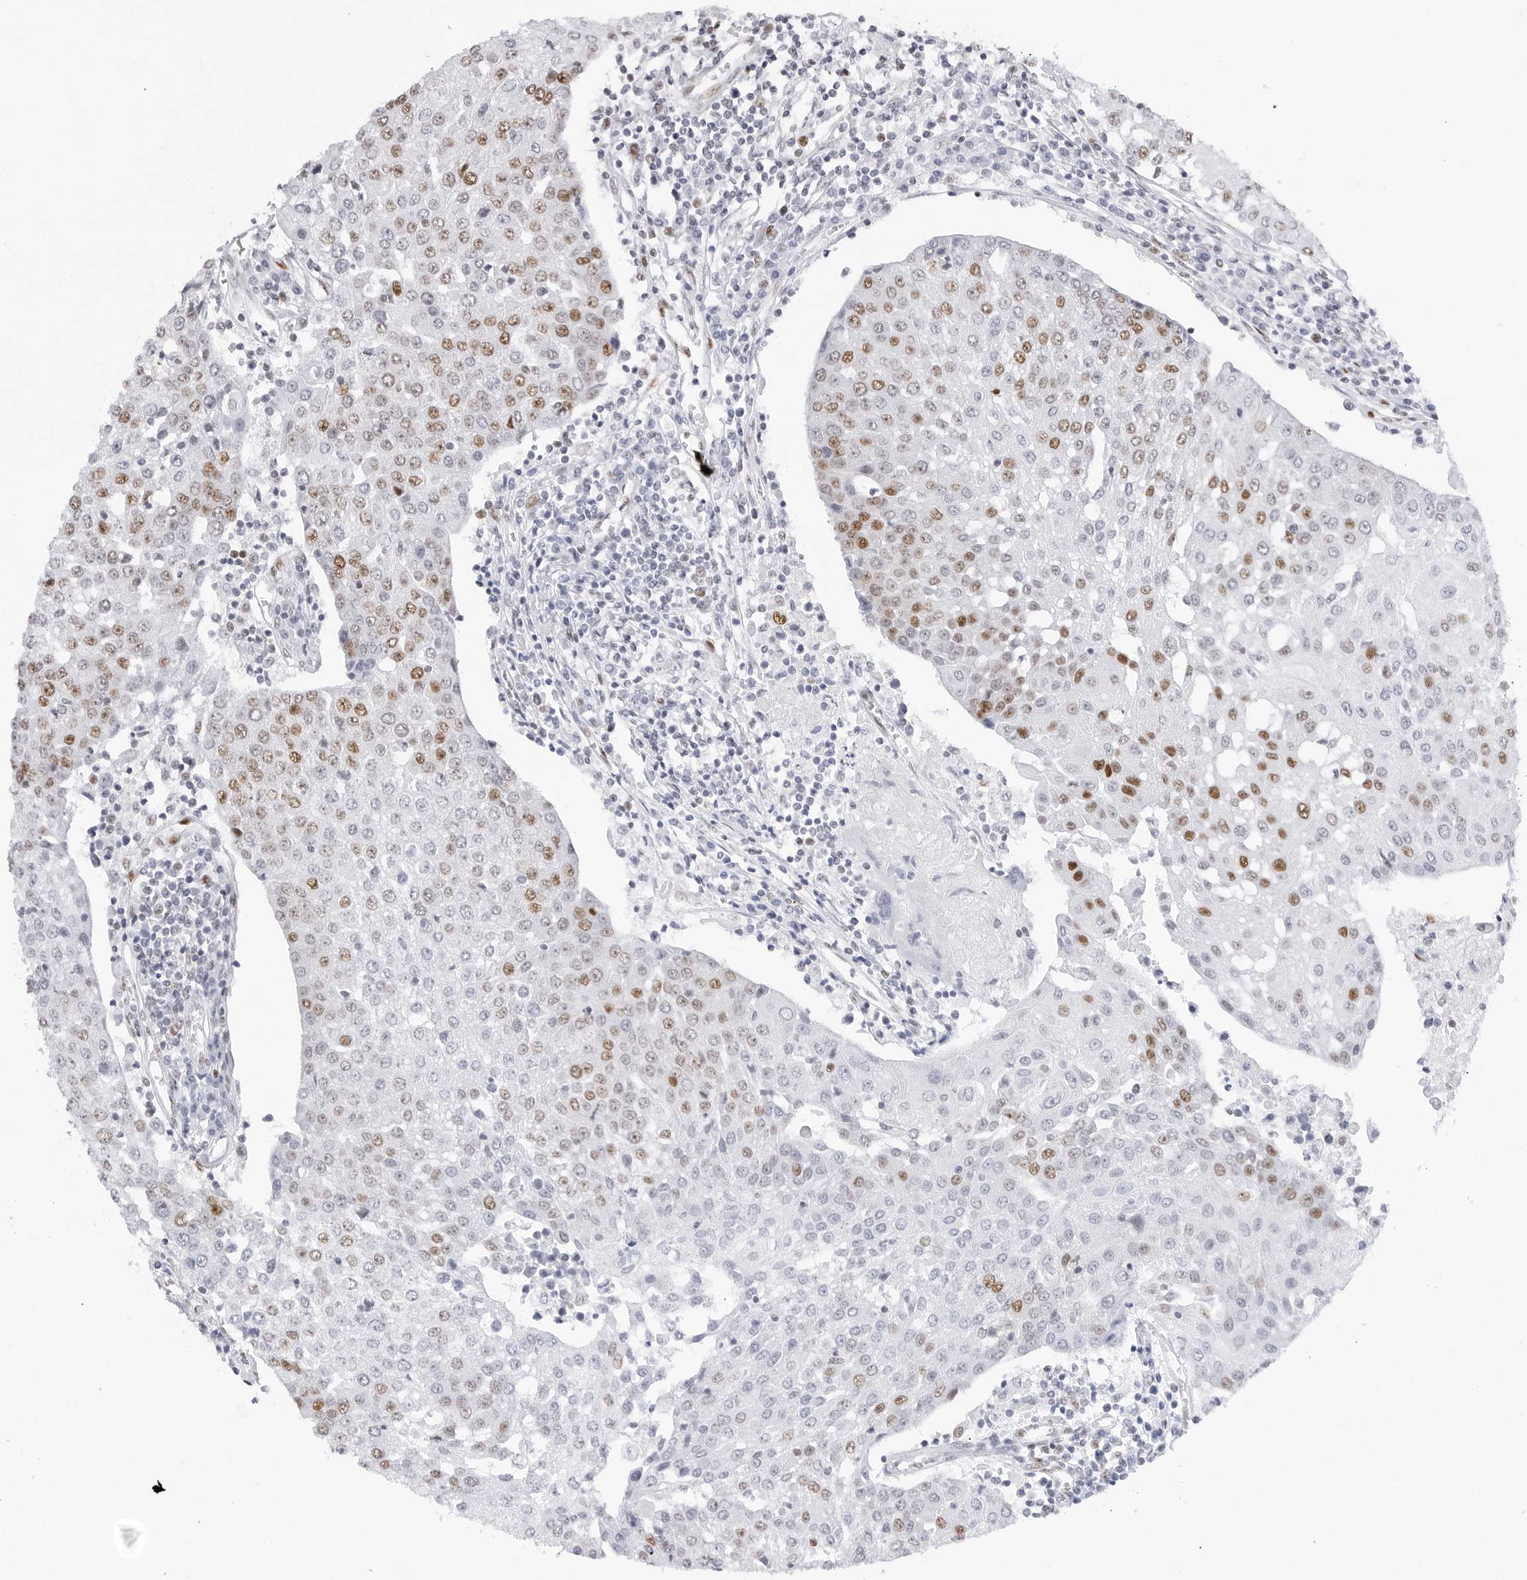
{"staining": {"intensity": "moderate", "quantity": "25%-75%", "location": "nuclear"}, "tissue": "urothelial cancer", "cell_type": "Tumor cells", "image_type": "cancer", "snomed": [{"axis": "morphology", "description": "Urothelial carcinoma, High grade"}, {"axis": "topography", "description": "Urinary bladder"}], "caption": "There is medium levels of moderate nuclear positivity in tumor cells of urothelial cancer, as demonstrated by immunohistochemical staining (brown color).", "gene": "NASP", "patient": {"sex": "female", "age": 85}}